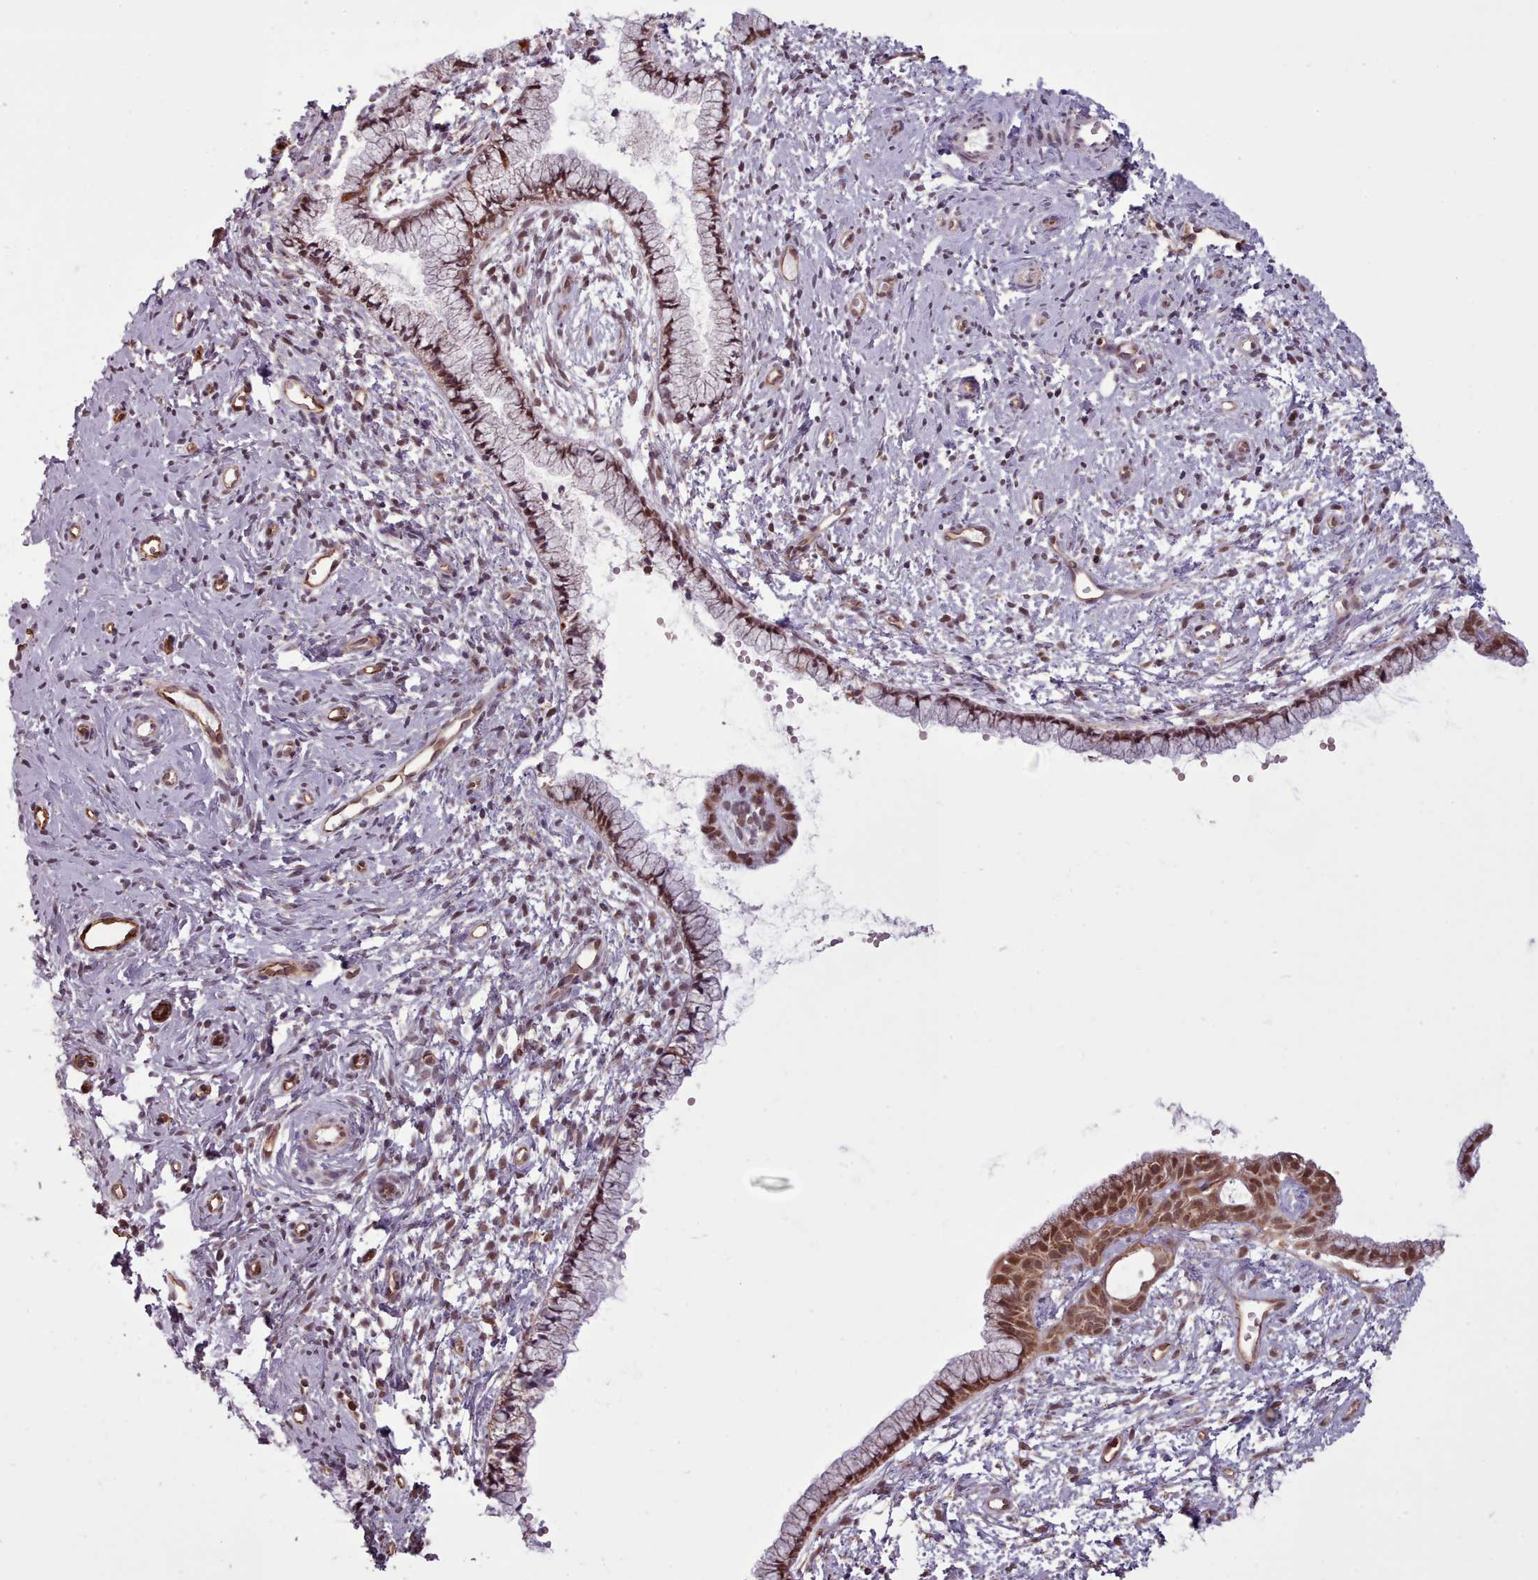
{"staining": {"intensity": "moderate", "quantity": ">75%", "location": "nuclear"}, "tissue": "cervix", "cell_type": "Glandular cells", "image_type": "normal", "snomed": [{"axis": "morphology", "description": "Normal tissue, NOS"}, {"axis": "topography", "description": "Cervix"}], "caption": "Moderate nuclear positivity is seen in about >75% of glandular cells in normal cervix.", "gene": "ZMYM4", "patient": {"sex": "female", "age": 57}}